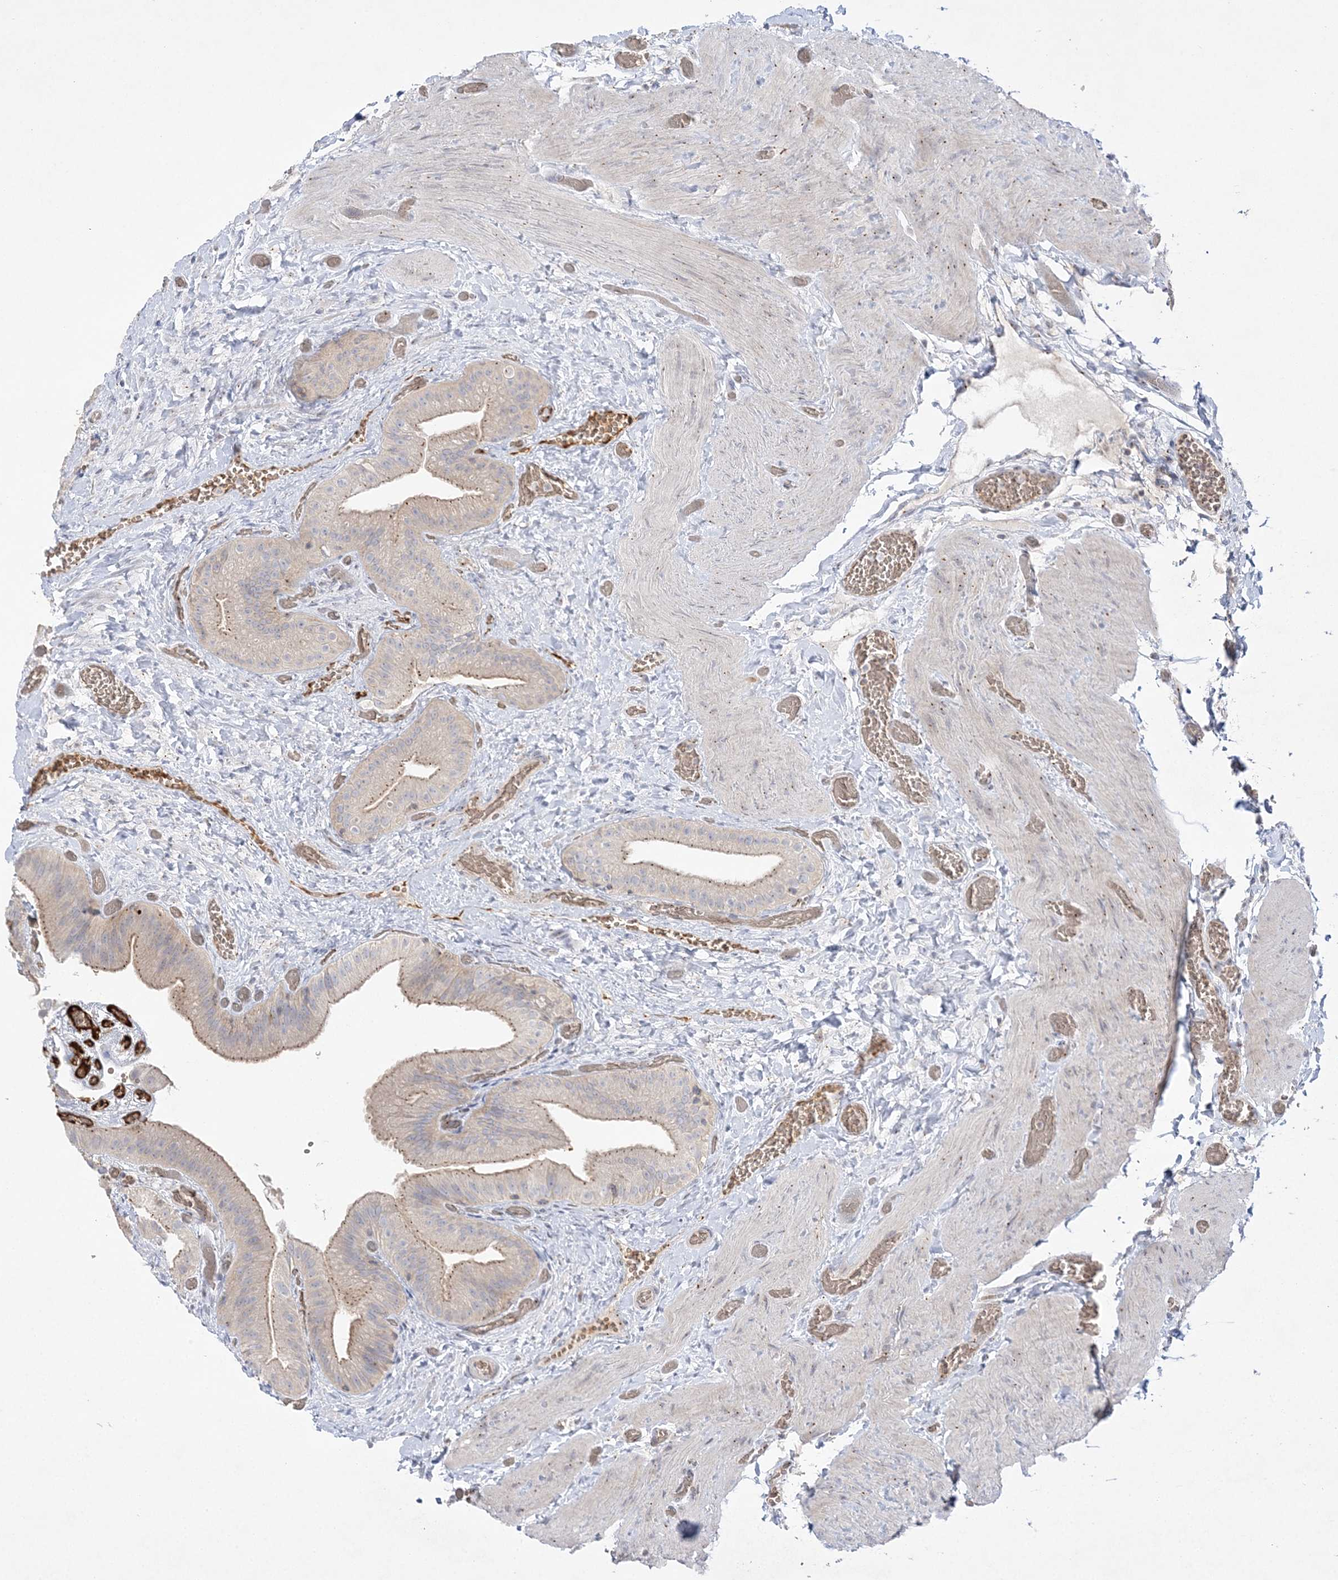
{"staining": {"intensity": "weak", "quantity": "<25%", "location": "cytoplasmic/membranous"}, "tissue": "gallbladder", "cell_type": "Glandular cells", "image_type": "normal", "snomed": [{"axis": "morphology", "description": "Normal tissue, NOS"}, {"axis": "topography", "description": "Gallbladder"}], "caption": "Protein analysis of normal gallbladder exhibits no significant staining in glandular cells. (DAB (3,3'-diaminobenzidine) immunohistochemistry (IHC), high magnification).", "gene": "ADAMTS12", "patient": {"sex": "female", "age": 64}}